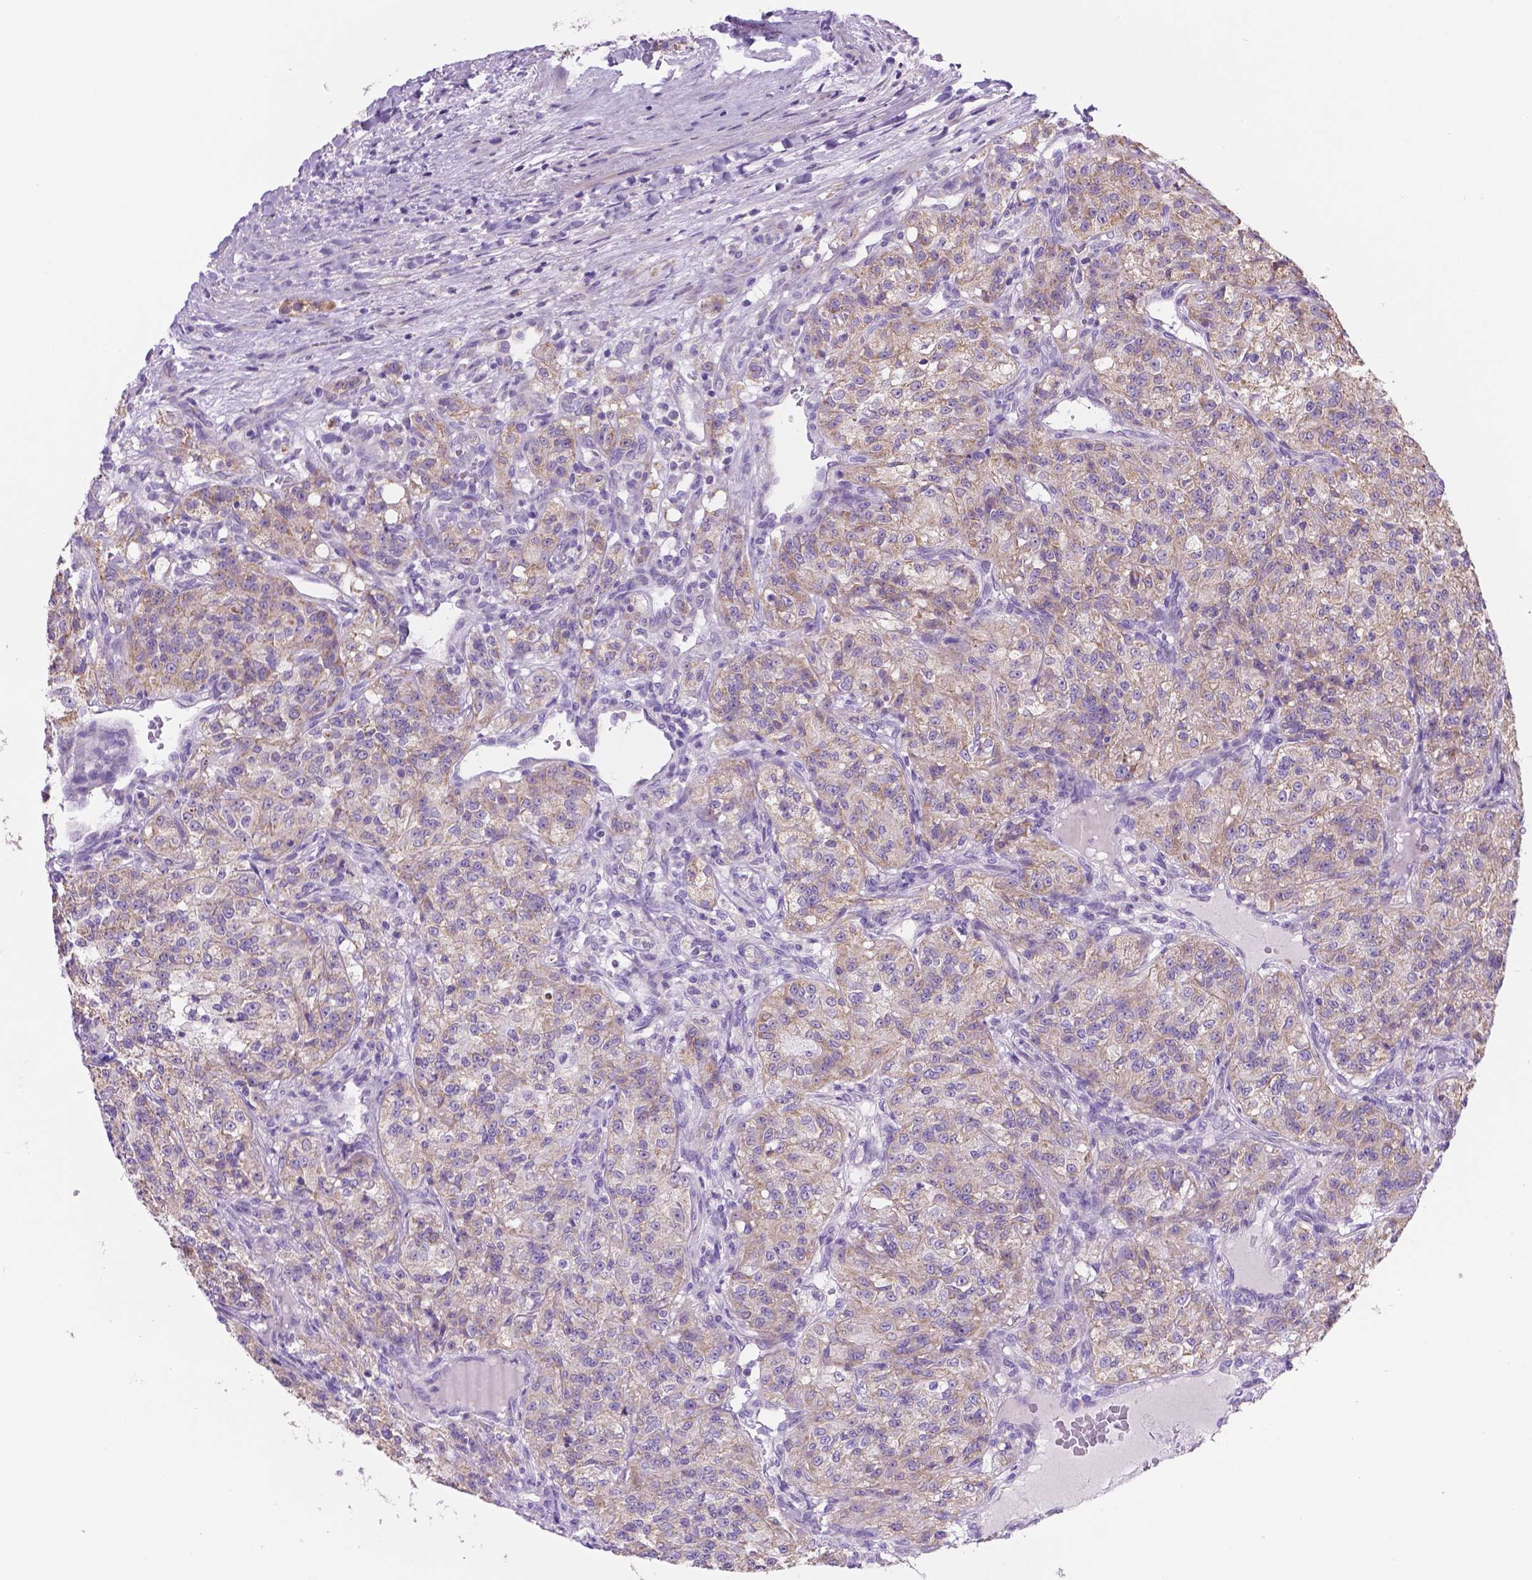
{"staining": {"intensity": "weak", "quantity": "25%-75%", "location": "cytoplasmic/membranous"}, "tissue": "renal cancer", "cell_type": "Tumor cells", "image_type": "cancer", "snomed": [{"axis": "morphology", "description": "Adenocarcinoma, NOS"}, {"axis": "topography", "description": "Kidney"}], "caption": "Immunohistochemical staining of human renal cancer reveals weak cytoplasmic/membranous protein positivity in approximately 25%-75% of tumor cells.", "gene": "CSPG5", "patient": {"sex": "female", "age": 63}}